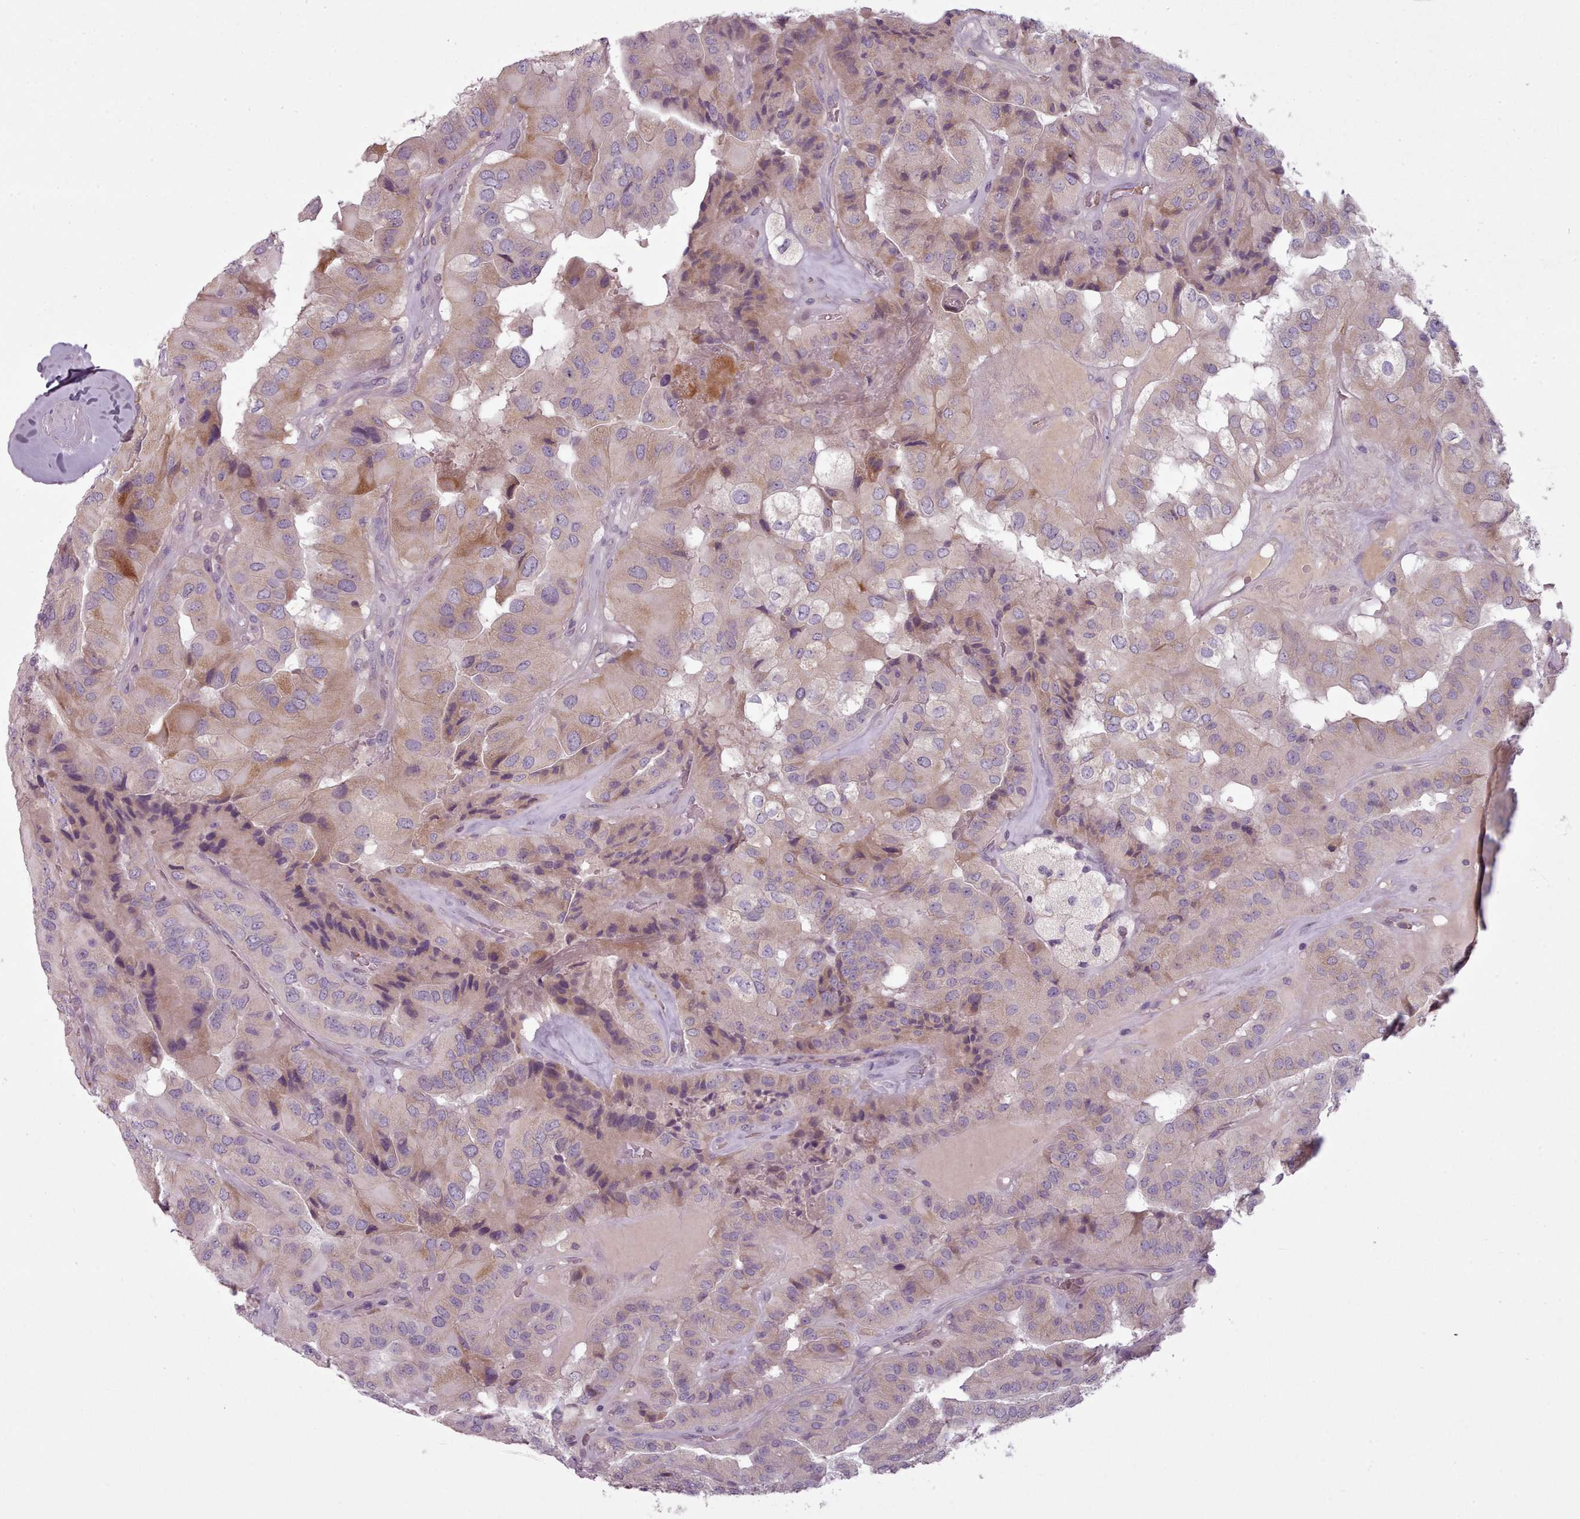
{"staining": {"intensity": "weak", "quantity": "25%-75%", "location": "cytoplasmic/membranous"}, "tissue": "thyroid cancer", "cell_type": "Tumor cells", "image_type": "cancer", "snomed": [{"axis": "morphology", "description": "Normal tissue, NOS"}, {"axis": "morphology", "description": "Papillary adenocarcinoma, NOS"}, {"axis": "topography", "description": "Thyroid gland"}], "caption": "Immunohistochemical staining of papillary adenocarcinoma (thyroid) exhibits low levels of weak cytoplasmic/membranous protein expression in about 25%-75% of tumor cells. The staining was performed using DAB (3,3'-diaminobenzidine) to visualize the protein expression in brown, while the nuclei were stained in blue with hematoxylin (Magnification: 20x).", "gene": "LAPTM5", "patient": {"sex": "female", "age": 59}}